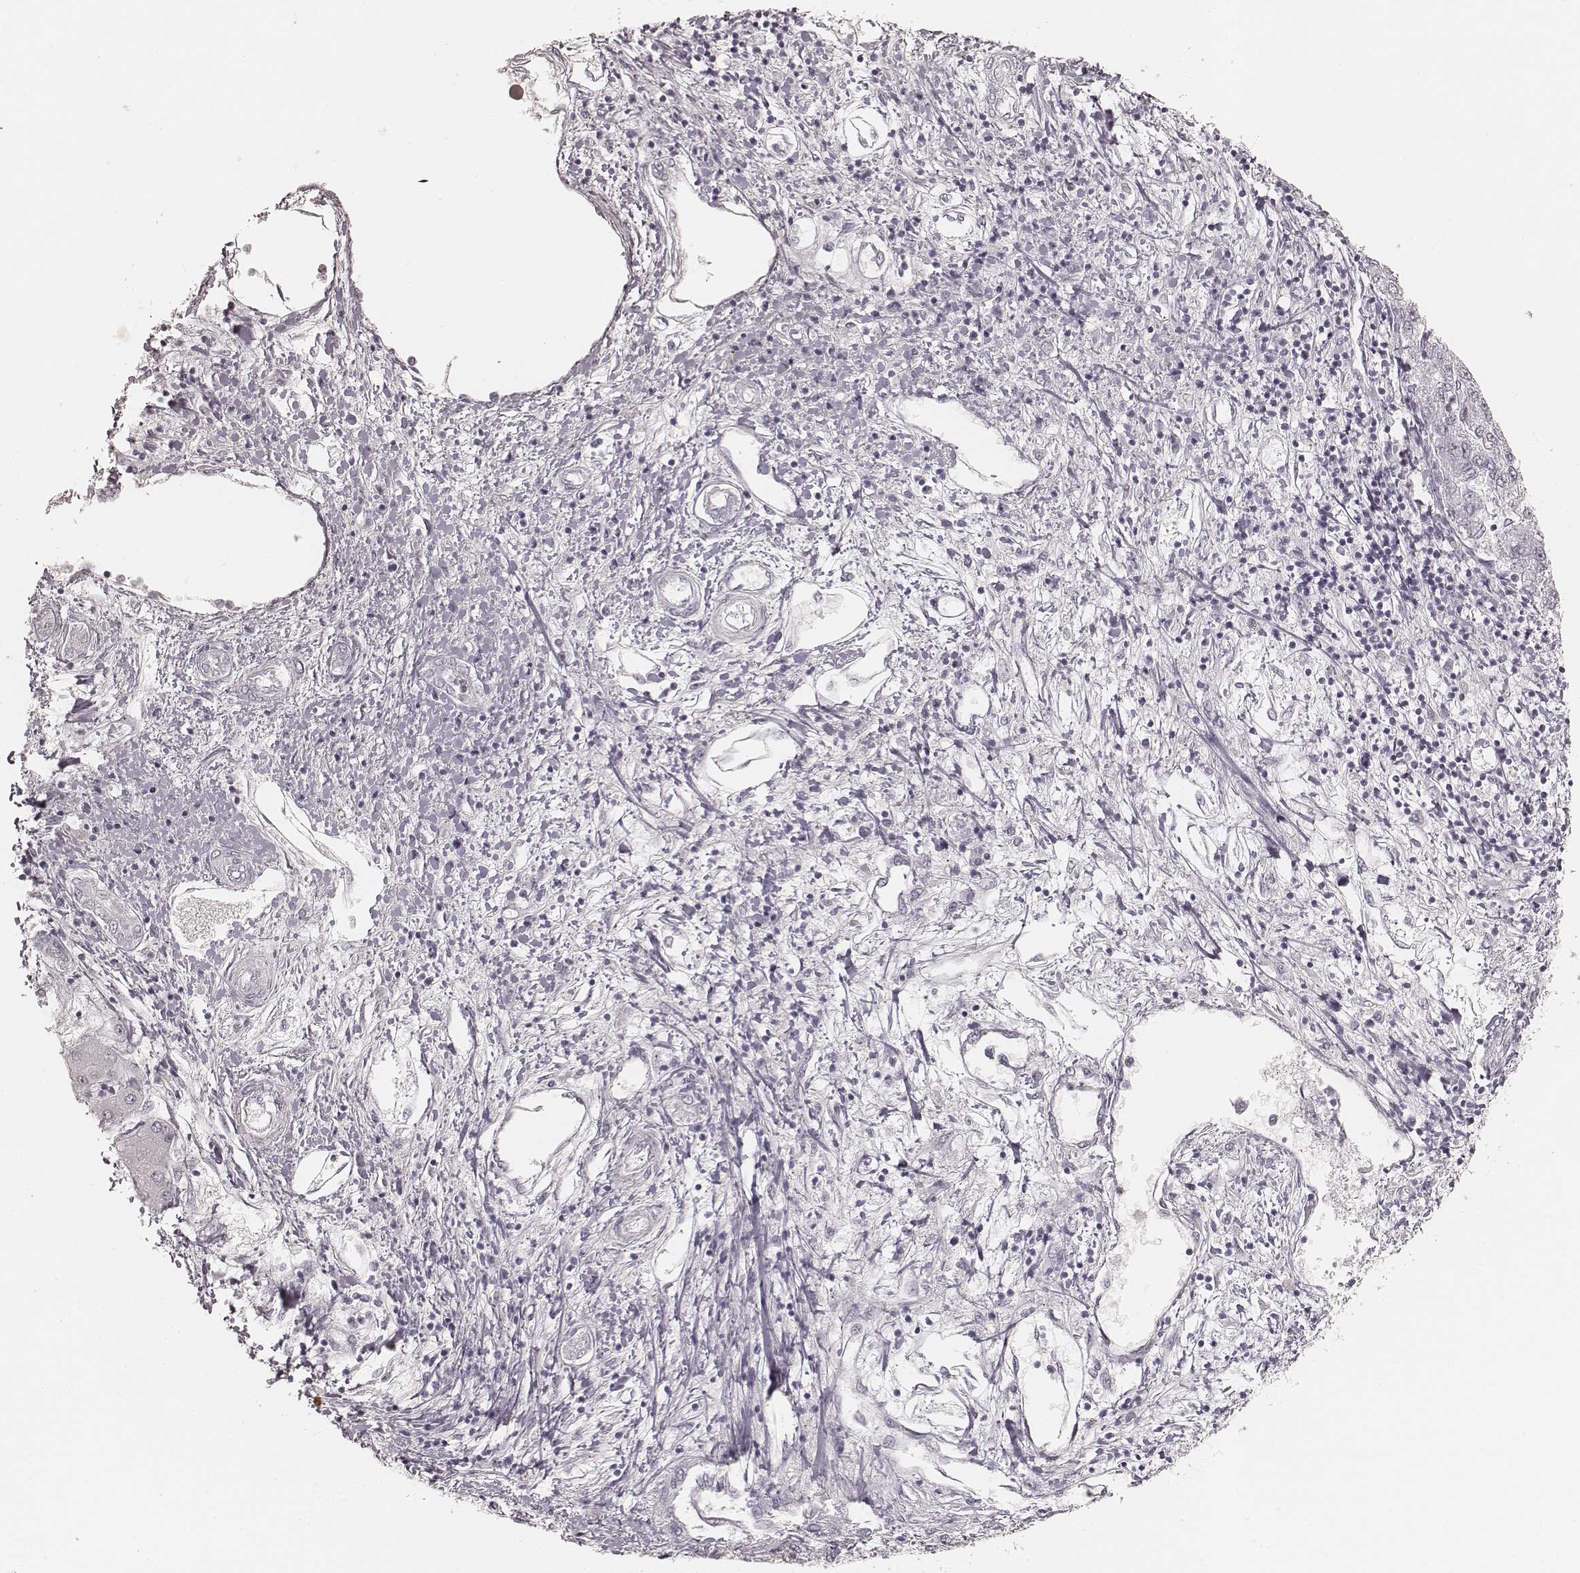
{"staining": {"intensity": "negative", "quantity": "none", "location": "none"}, "tissue": "liver cancer", "cell_type": "Tumor cells", "image_type": "cancer", "snomed": [{"axis": "morphology", "description": "Carcinoma, Hepatocellular, NOS"}, {"axis": "topography", "description": "Liver"}], "caption": "The immunohistochemistry photomicrograph has no significant expression in tumor cells of hepatocellular carcinoma (liver) tissue.", "gene": "TEX37", "patient": {"sex": "male", "age": 56}}